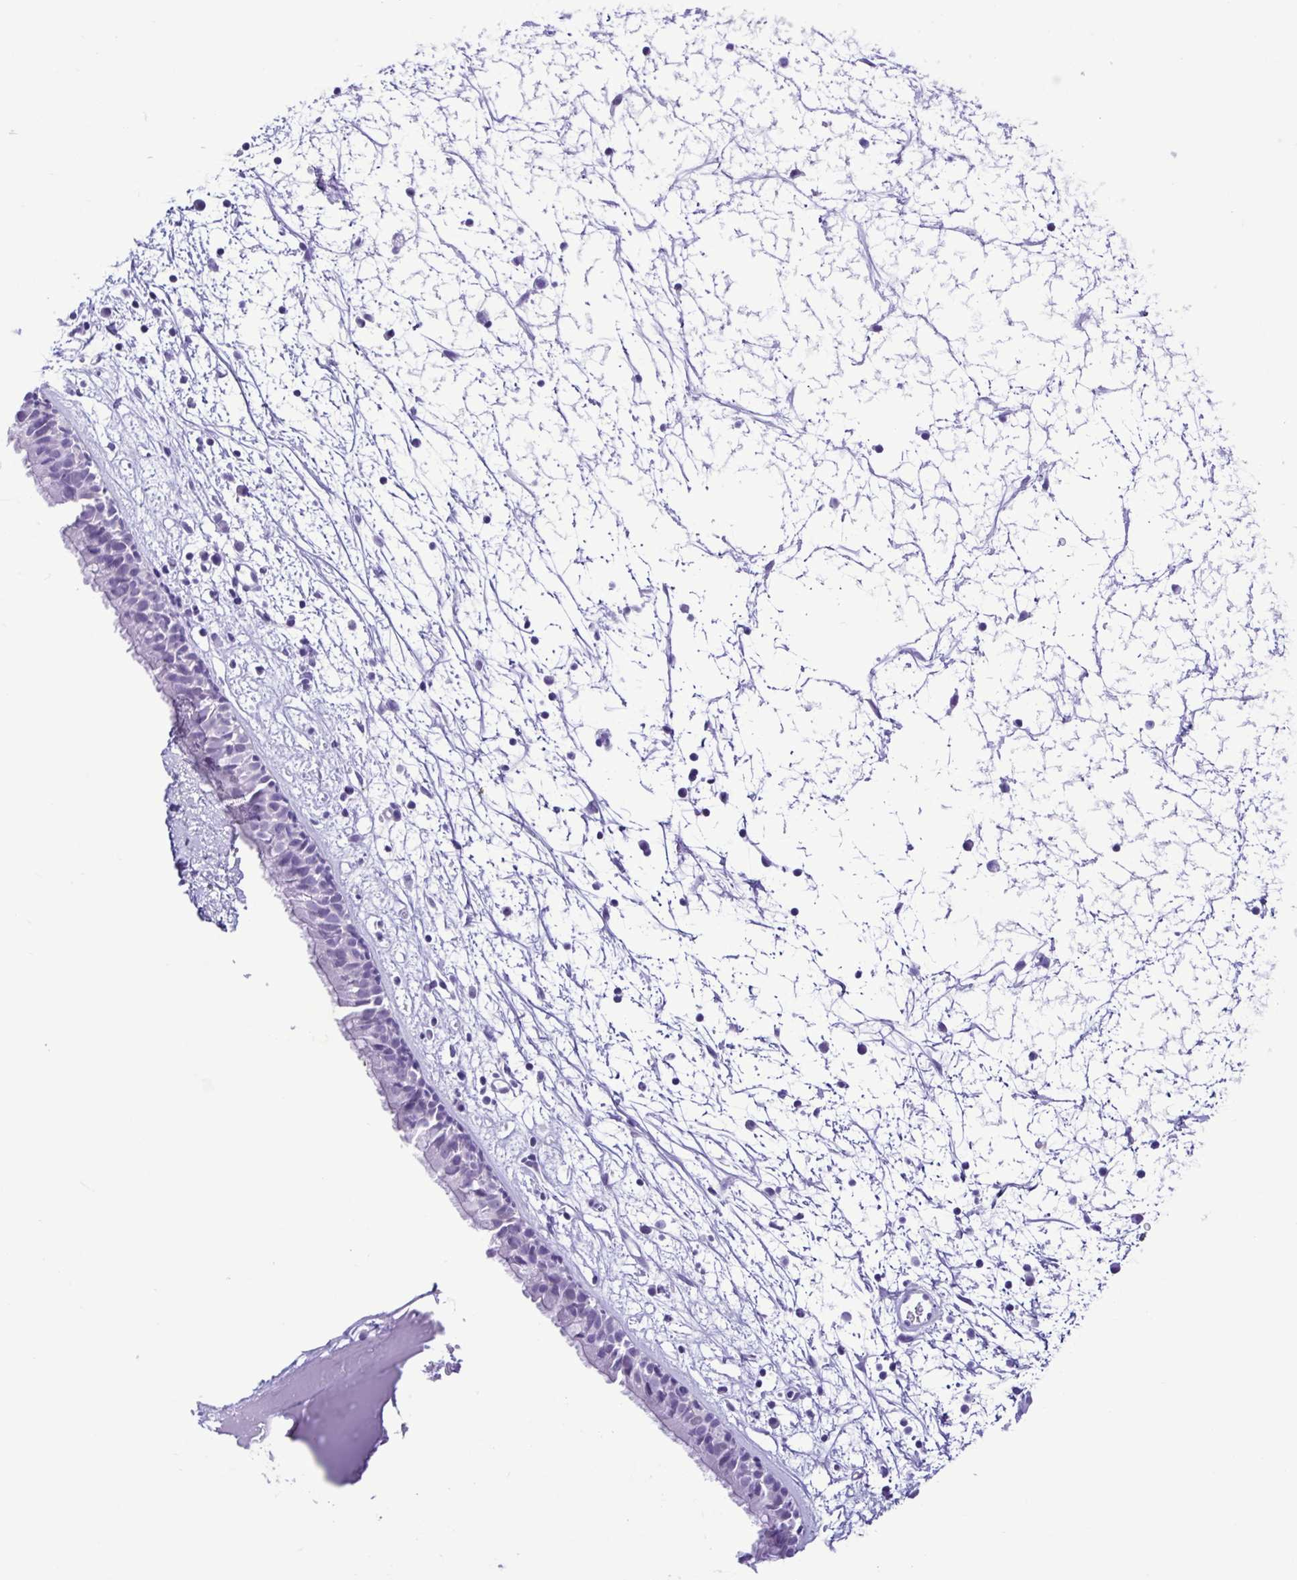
{"staining": {"intensity": "negative", "quantity": "none", "location": "none"}, "tissue": "nasopharynx", "cell_type": "Respiratory epithelial cells", "image_type": "normal", "snomed": [{"axis": "morphology", "description": "Normal tissue, NOS"}, {"axis": "topography", "description": "Nasopharynx"}], "caption": "High magnification brightfield microscopy of unremarkable nasopharynx stained with DAB (3,3'-diaminobenzidine) (brown) and counterstained with hematoxylin (blue): respiratory epithelial cells show no significant expression. (DAB (3,3'-diaminobenzidine) immunohistochemistry (IHC) with hematoxylin counter stain).", "gene": "SPATA16", "patient": {"sex": "male", "age": 24}}